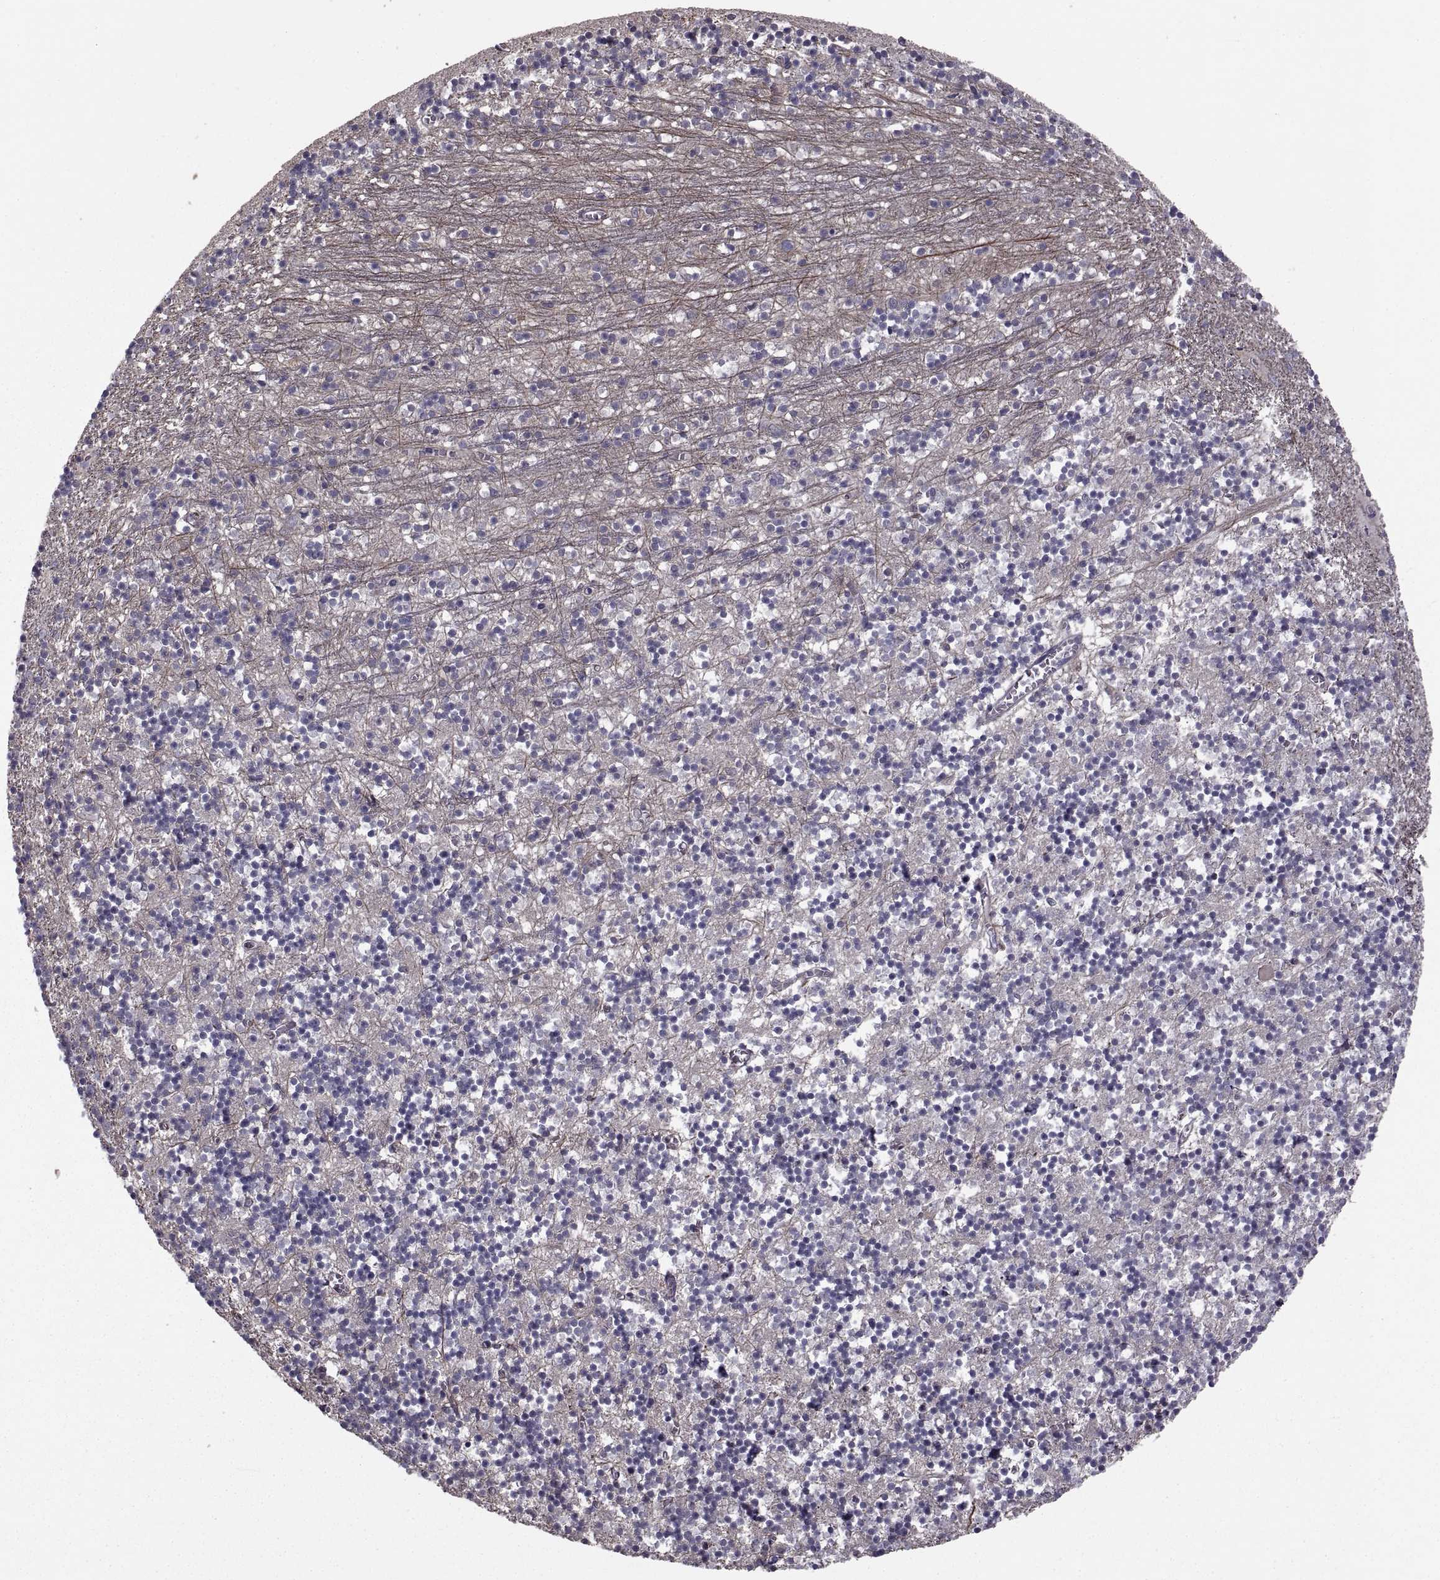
{"staining": {"intensity": "negative", "quantity": "none", "location": "none"}, "tissue": "cerebellum", "cell_type": "Cells in granular layer", "image_type": "normal", "snomed": [{"axis": "morphology", "description": "Normal tissue, NOS"}, {"axis": "topography", "description": "Cerebellum"}], "caption": "Immunohistochemistry (IHC) micrograph of unremarkable cerebellum stained for a protein (brown), which shows no expression in cells in granular layer.", "gene": "PMM2", "patient": {"sex": "female", "age": 64}}